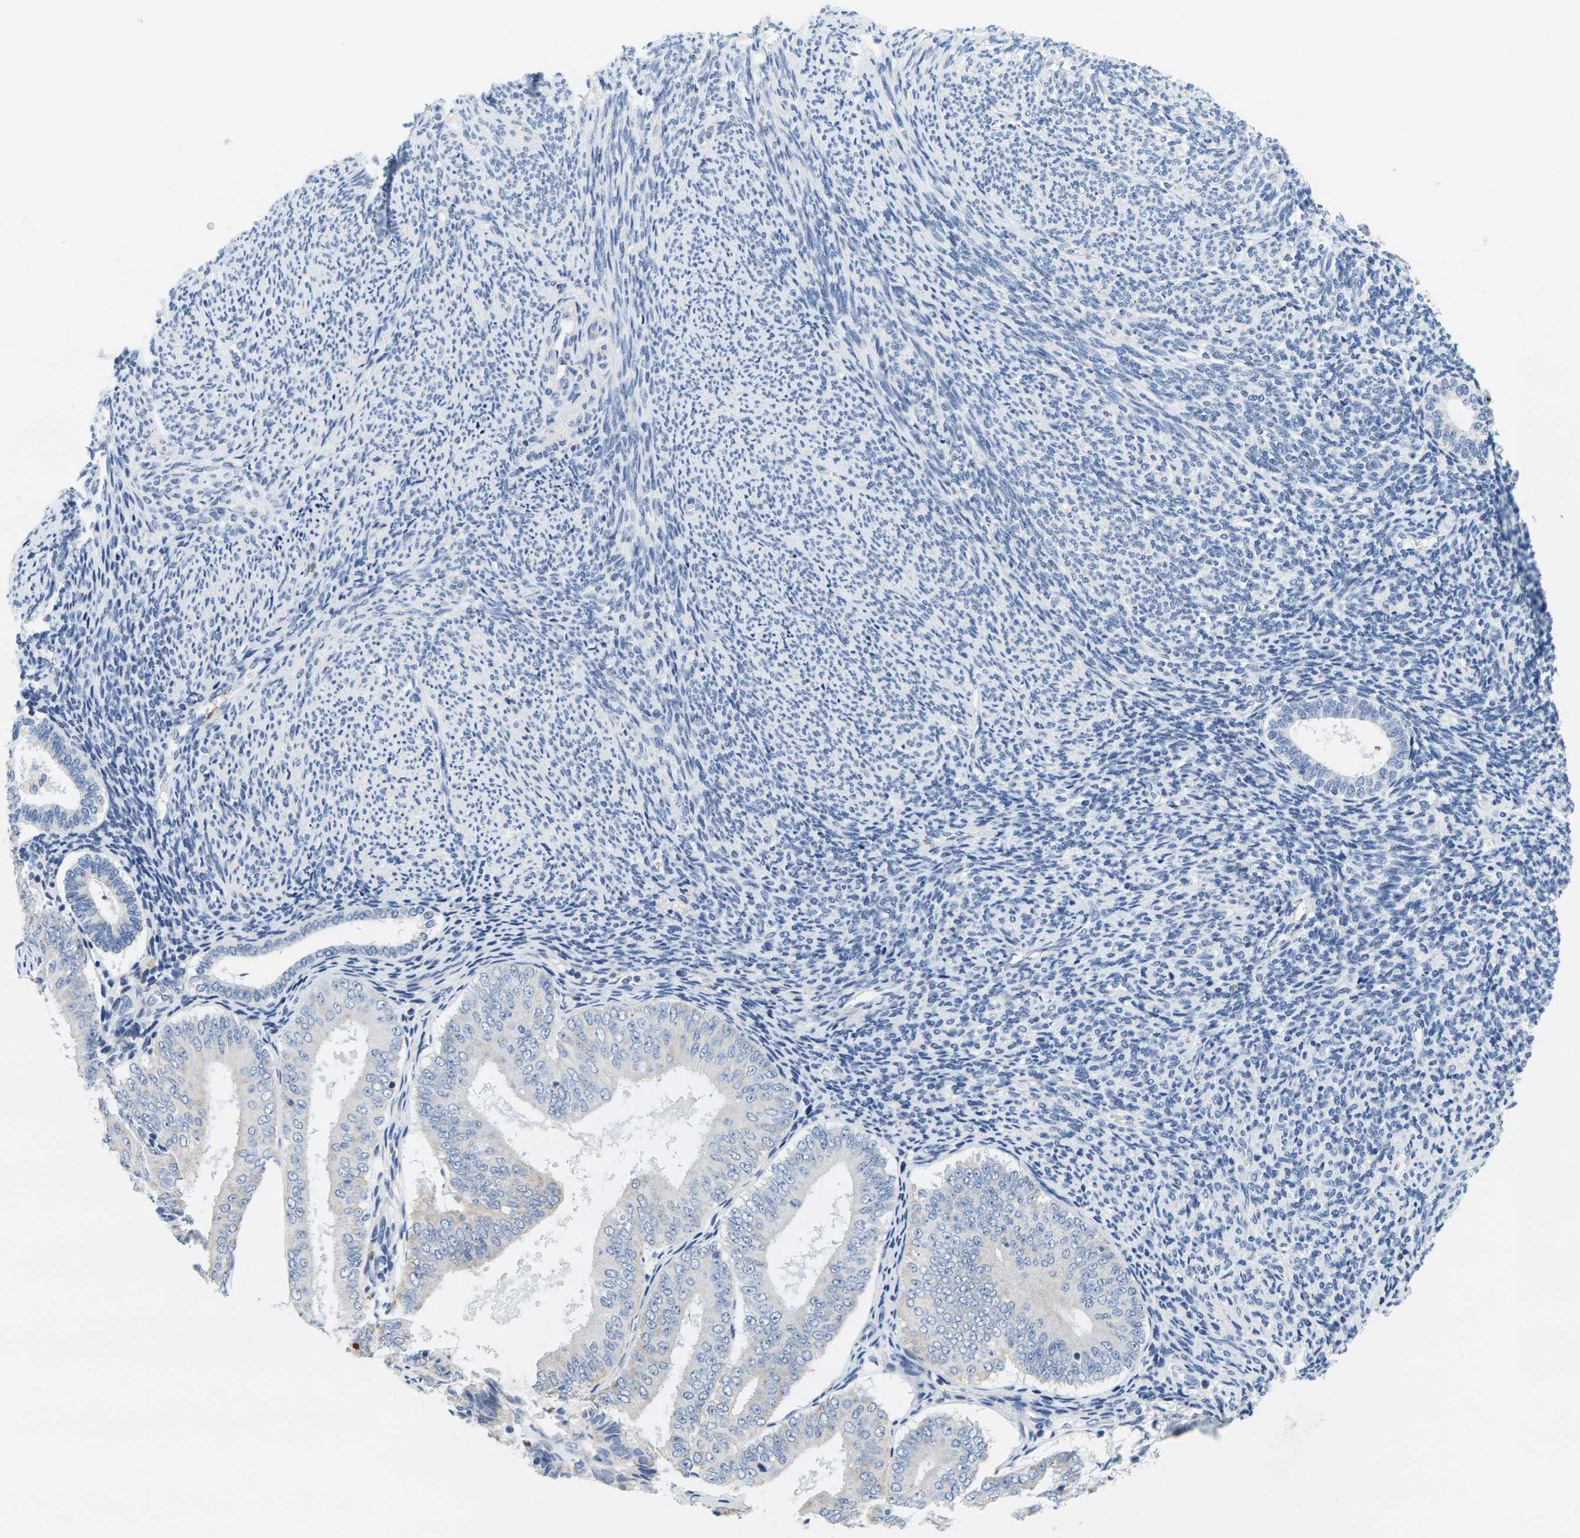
{"staining": {"intensity": "negative", "quantity": "none", "location": "none"}, "tissue": "endometrial cancer", "cell_type": "Tumor cells", "image_type": "cancer", "snomed": [{"axis": "morphology", "description": "Adenocarcinoma, NOS"}, {"axis": "topography", "description": "Endometrium"}], "caption": "The photomicrograph reveals no staining of tumor cells in endometrial adenocarcinoma.", "gene": "KLK5", "patient": {"sex": "female", "age": 63}}